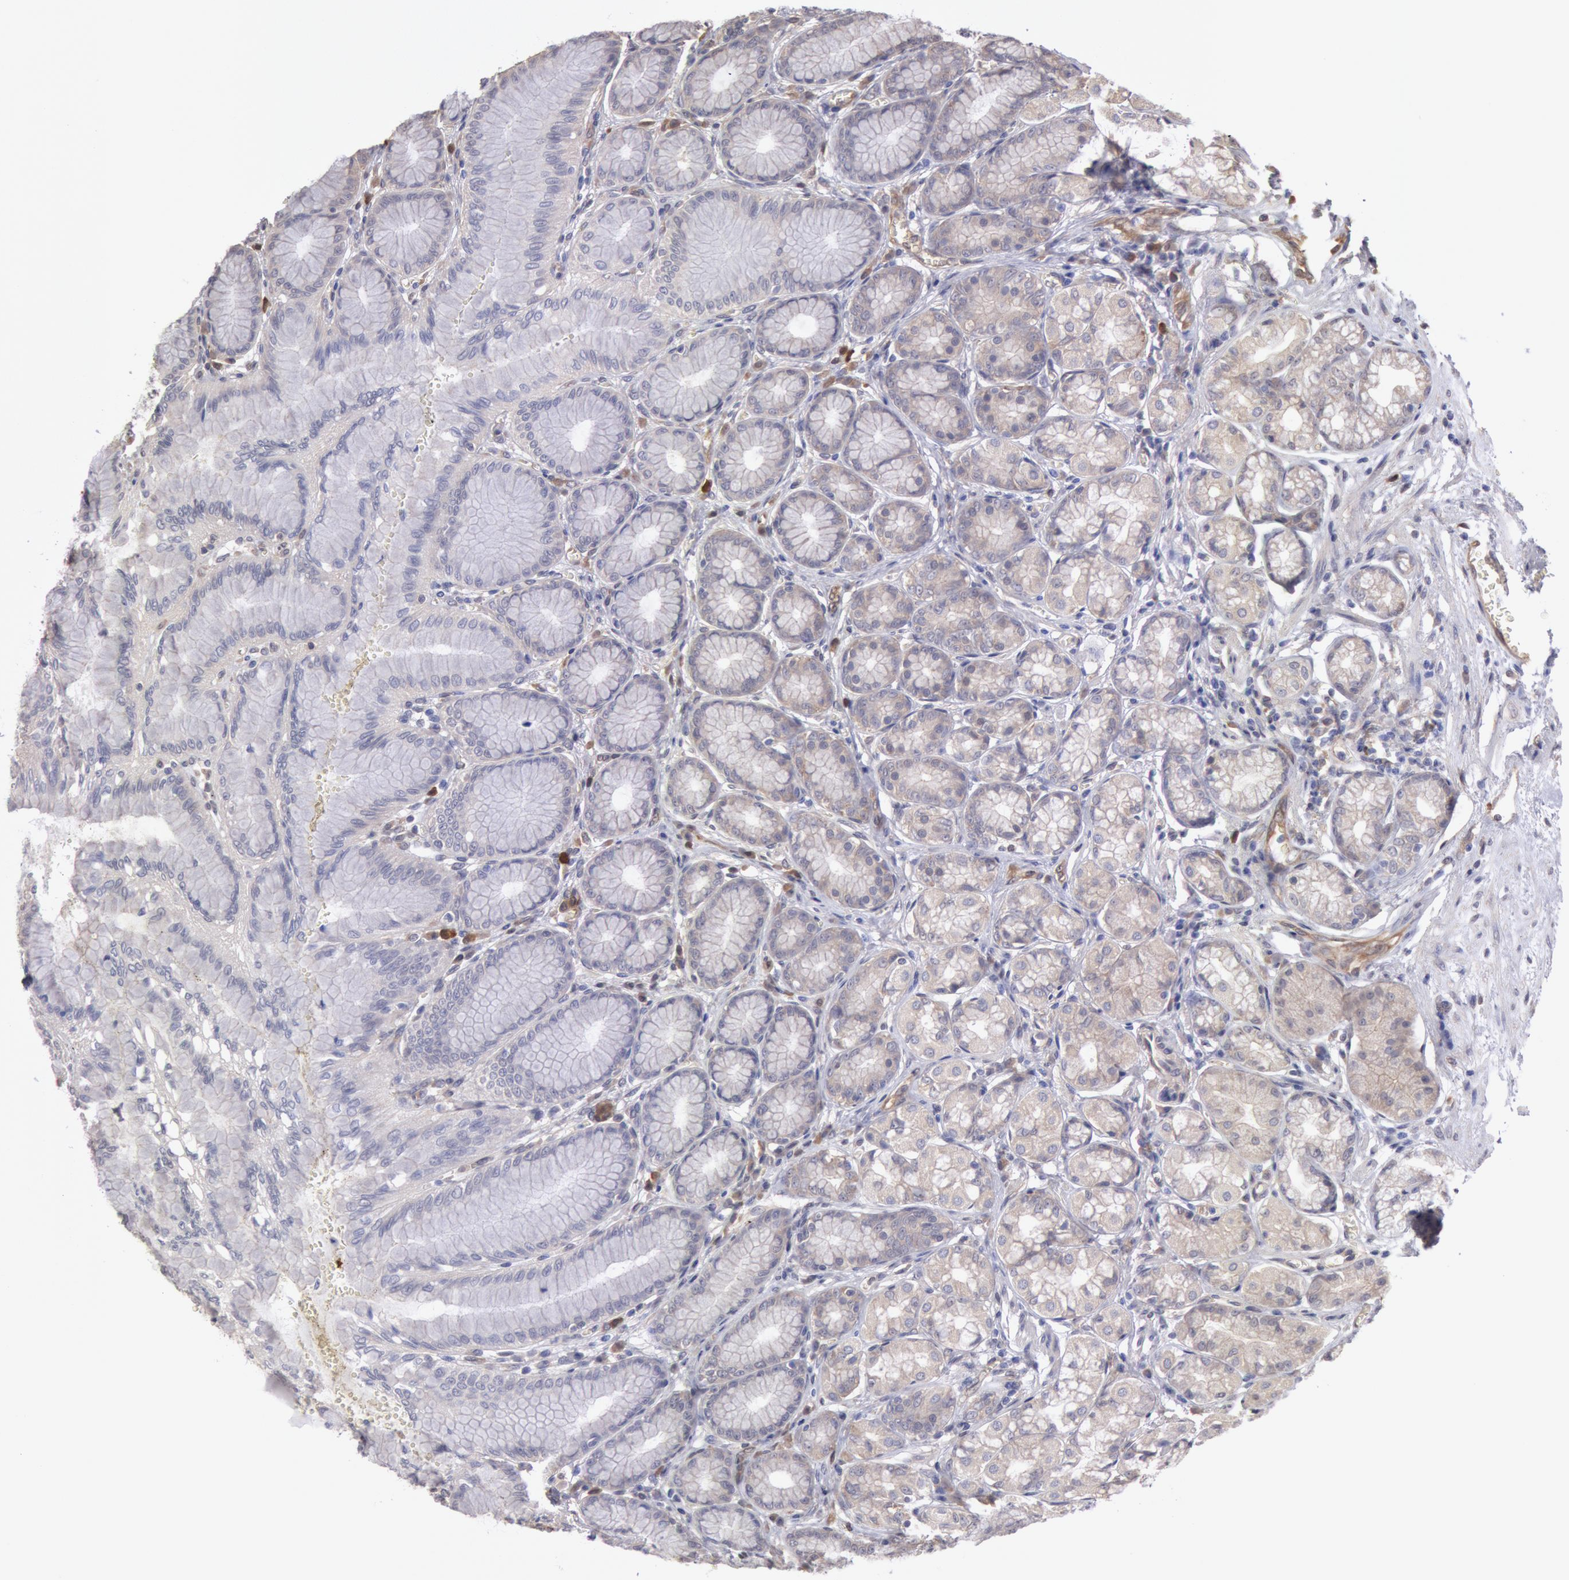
{"staining": {"intensity": "weak", "quantity": "25%-75%", "location": "cytoplasmic/membranous"}, "tissue": "stomach", "cell_type": "Glandular cells", "image_type": "normal", "snomed": [{"axis": "morphology", "description": "Normal tissue, NOS"}, {"axis": "topography", "description": "Stomach"}, {"axis": "topography", "description": "Stomach, lower"}], "caption": "A low amount of weak cytoplasmic/membranous expression is identified in about 25%-75% of glandular cells in benign stomach.", "gene": "CCDC50", "patient": {"sex": "male", "age": 76}}